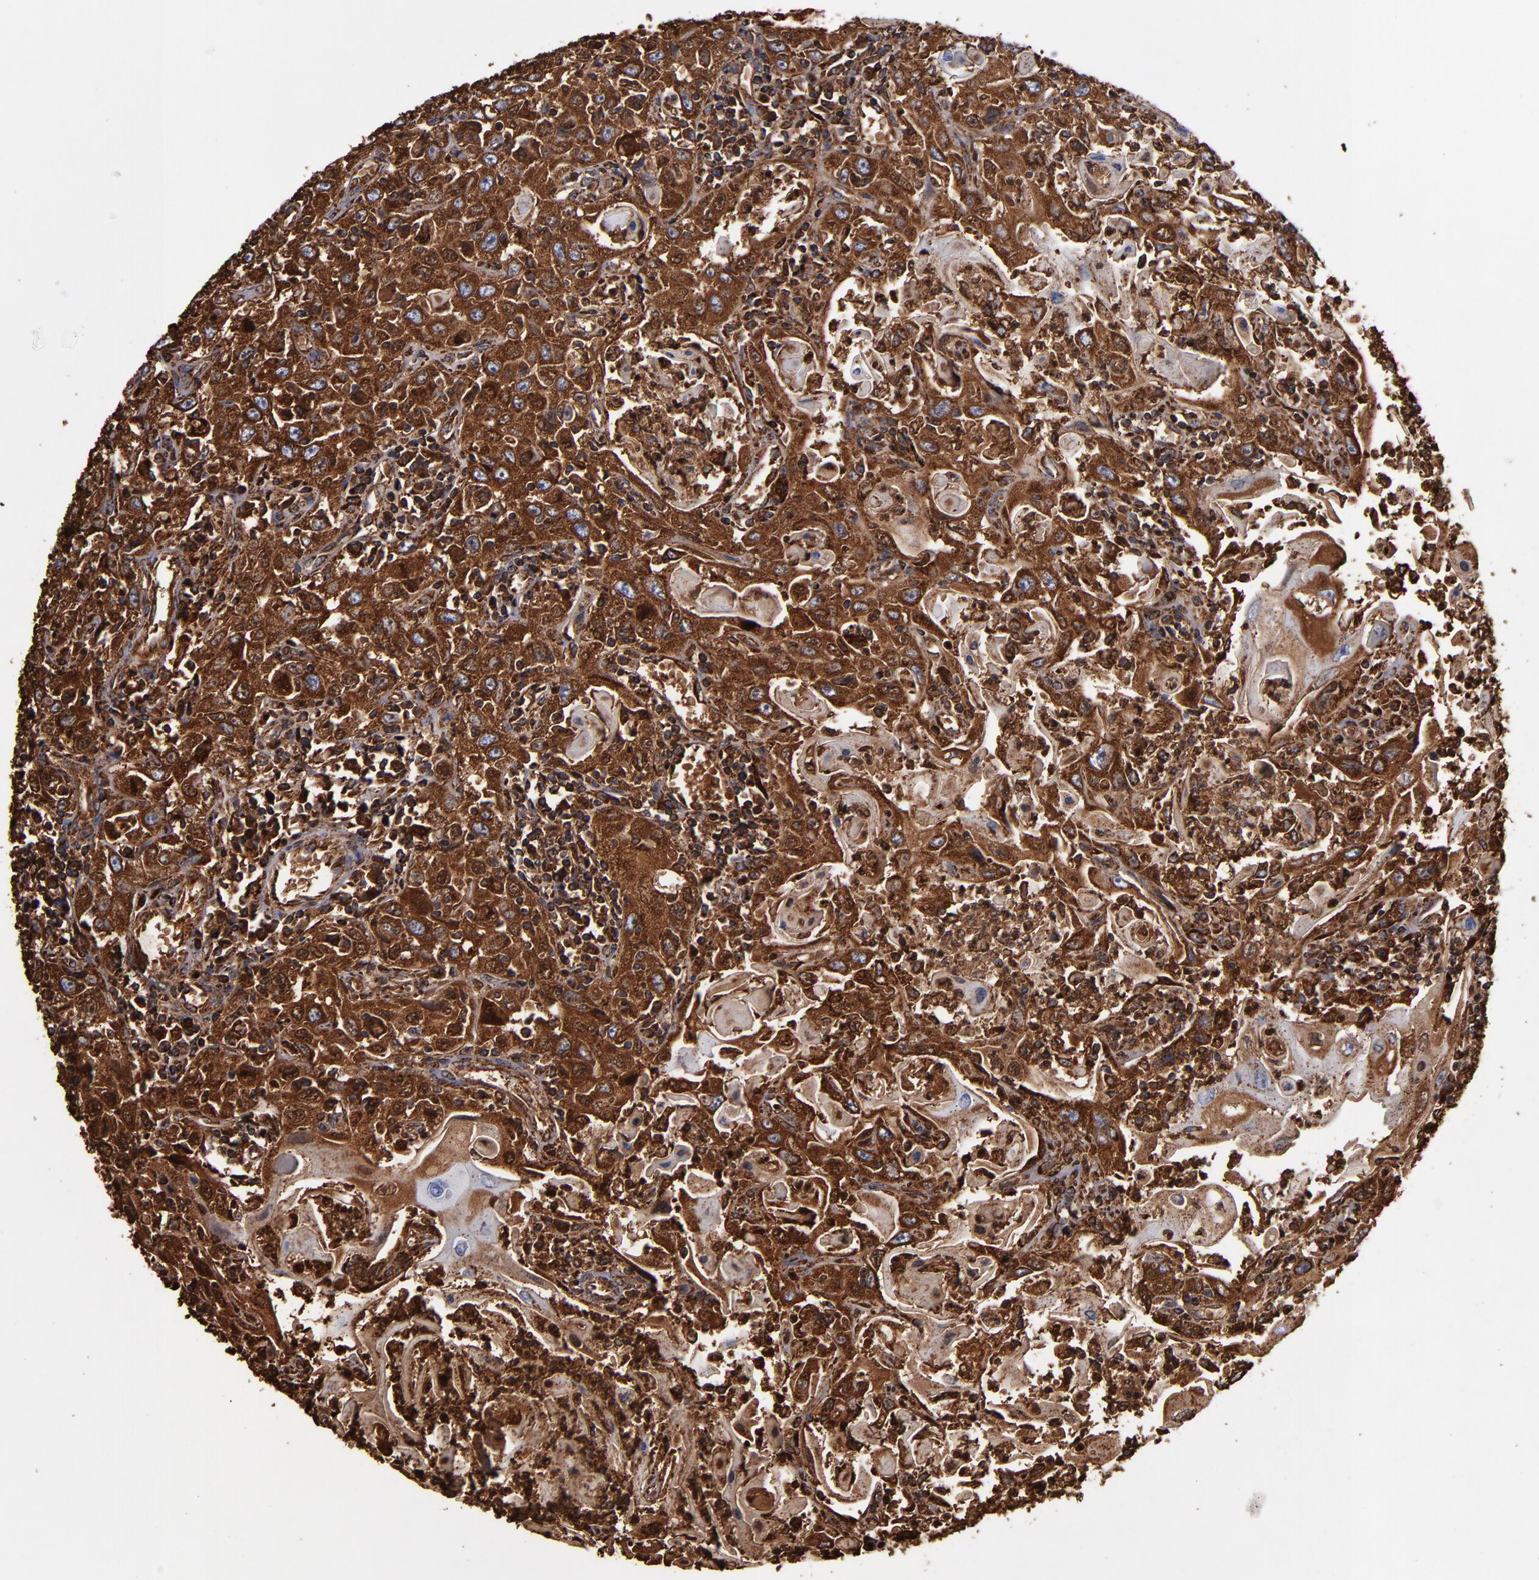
{"staining": {"intensity": "strong", "quantity": ">75%", "location": "cytoplasmic/membranous"}, "tissue": "head and neck cancer", "cell_type": "Tumor cells", "image_type": "cancer", "snomed": [{"axis": "morphology", "description": "Squamous cell carcinoma, NOS"}, {"axis": "topography", "description": "Oral tissue"}, {"axis": "topography", "description": "Head-Neck"}], "caption": "Immunohistochemical staining of head and neck cancer reveals strong cytoplasmic/membranous protein staining in about >75% of tumor cells. The staining was performed using DAB, with brown indicating positive protein expression. Nuclei are stained blue with hematoxylin.", "gene": "SOD2", "patient": {"sex": "female", "age": 76}}